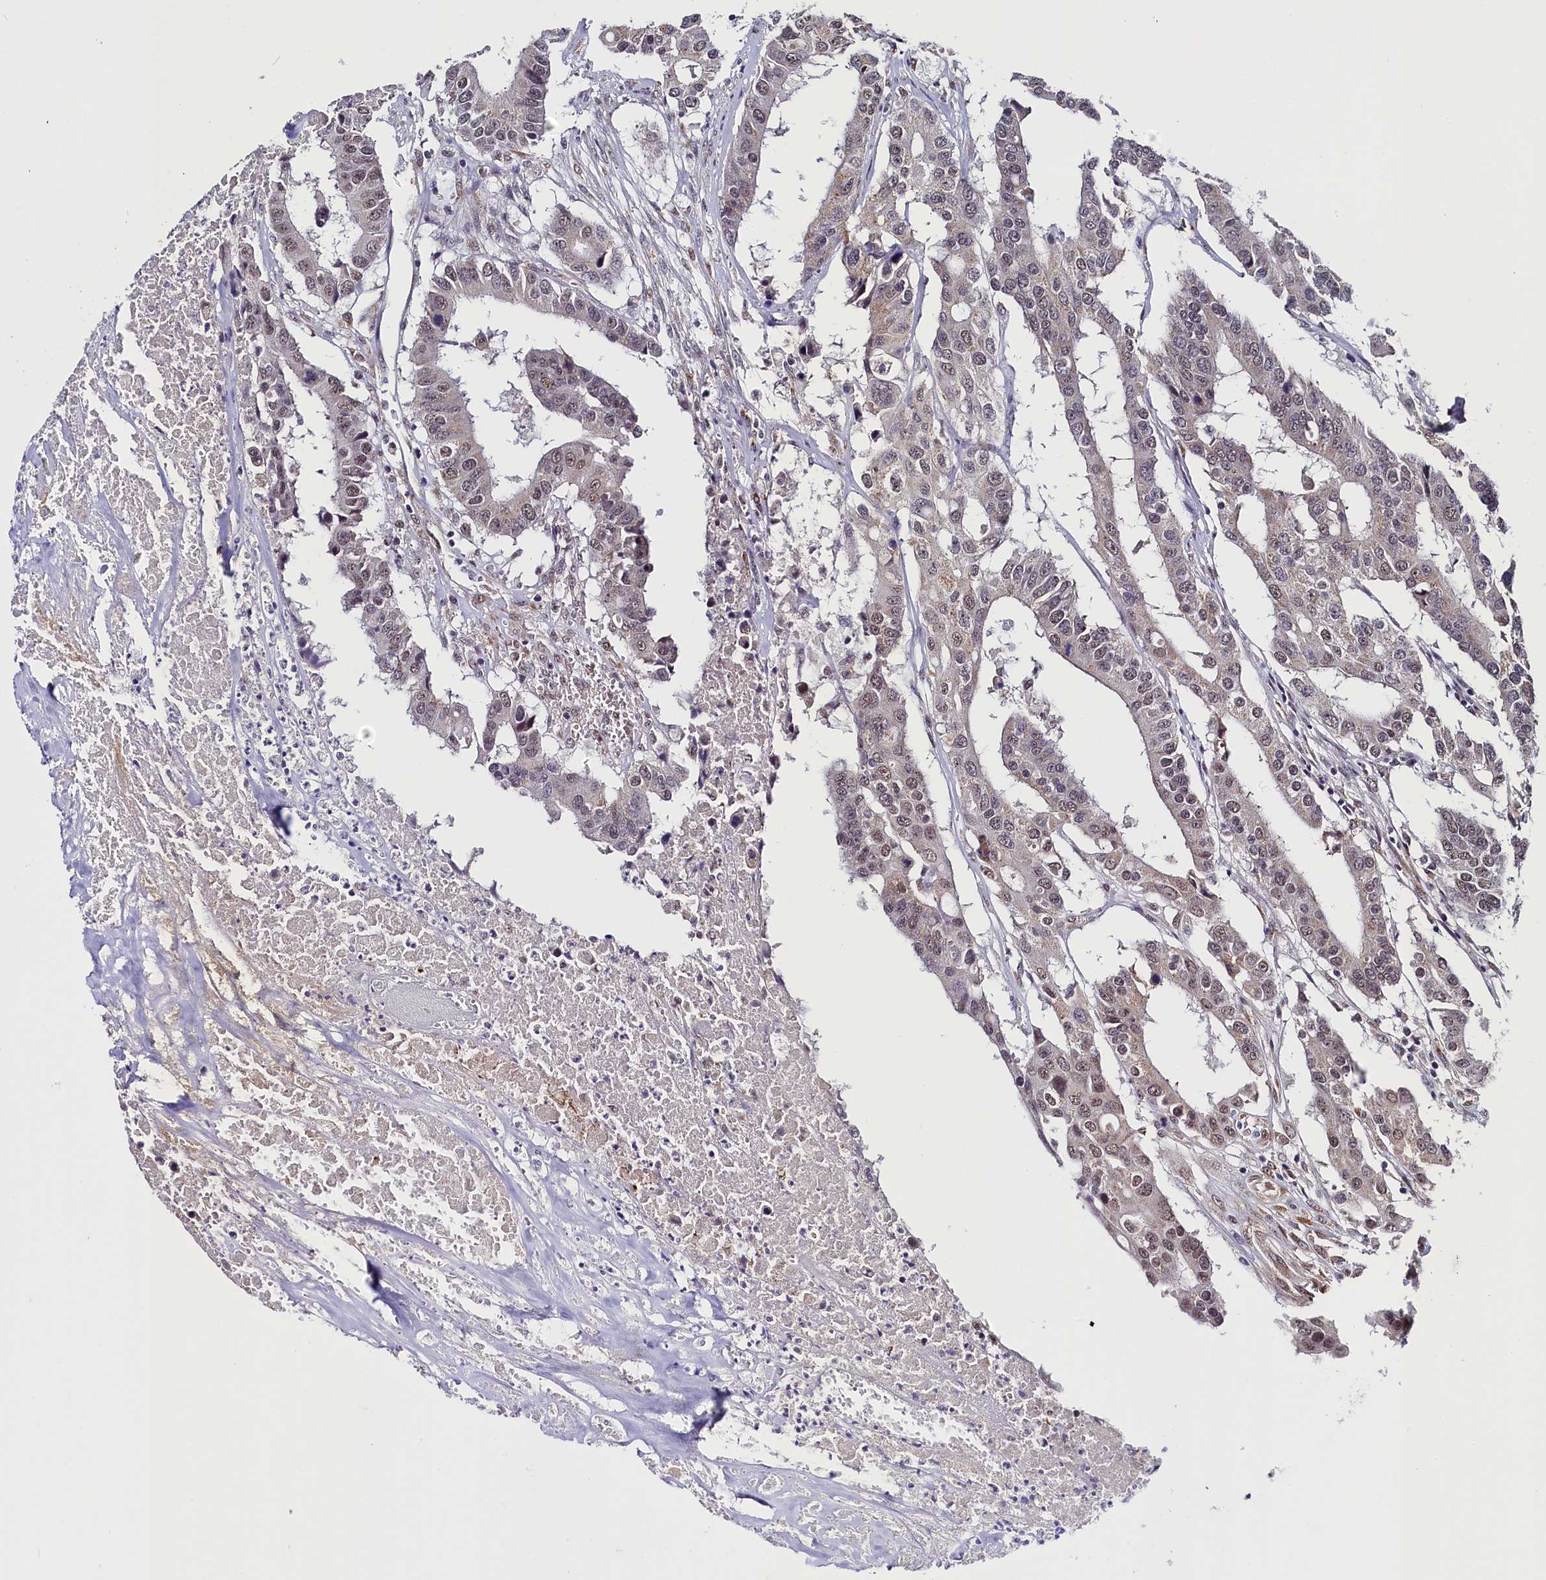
{"staining": {"intensity": "moderate", "quantity": ">75%", "location": "nuclear"}, "tissue": "colorectal cancer", "cell_type": "Tumor cells", "image_type": "cancer", "snomed": [{"axis": "morphology", "description": "Adenocarcinoma, NOS"}, {"axis": "topography", "description": "Colon"}], "caption": "This is an image of immunohistochemistry staining of colorectal adenocarcinoma, which shows moderate positivity in the nuclear of tumor cells.", "gene": "NCBP1", "patient": {"sex": "male", "age": 77}}